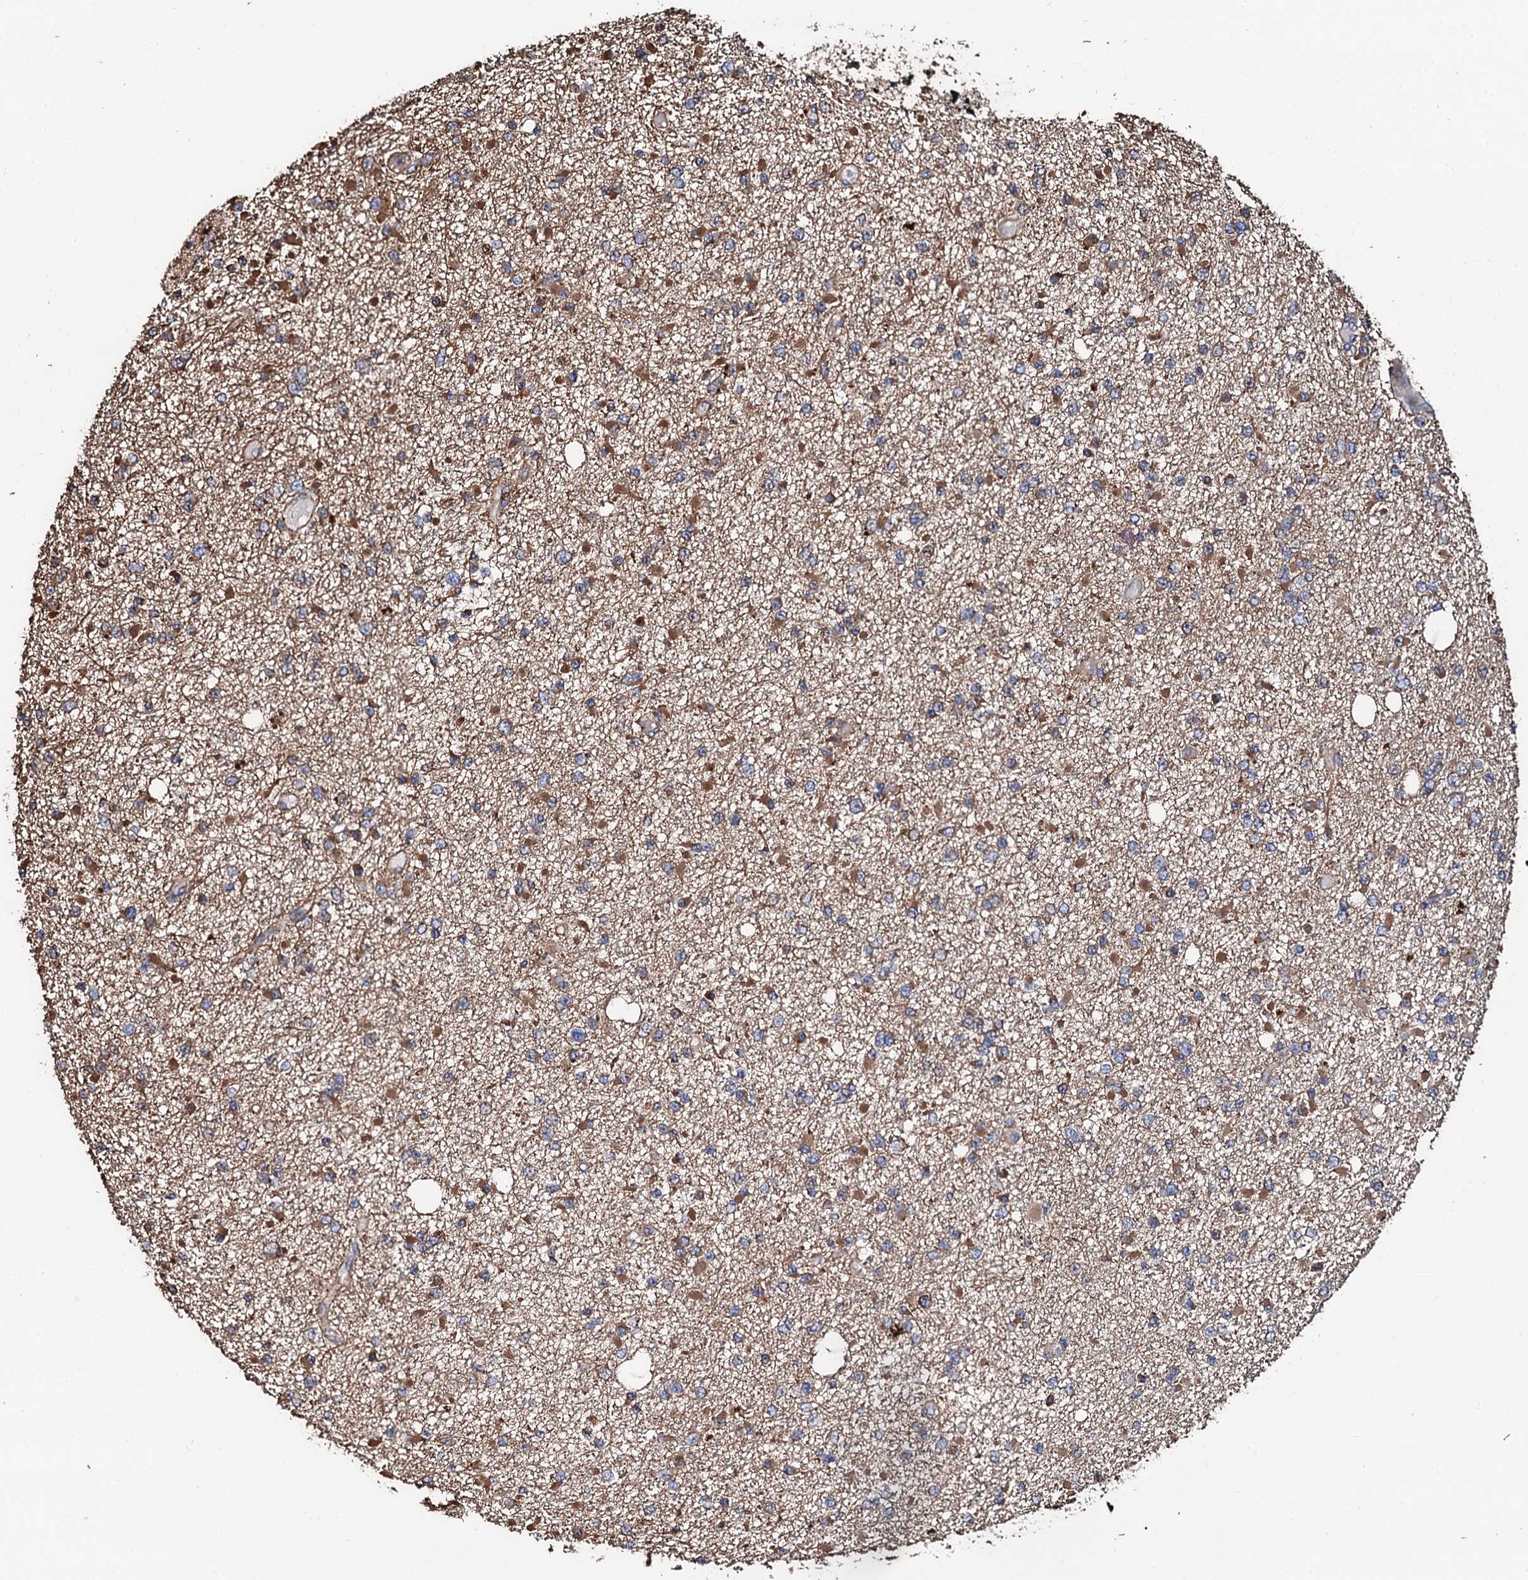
{"staining": {"intensity": "moderate", "quantity": "25%-75%", "location": "cytoplasmic/membranous"}, "tissue": "glioma", "cell_type": "Tumor cells", "image_type": "cancer", "snomed": [{"axis": "morphology", "description": "Glioma, malignant, Low grade"}, {"axis": "topography", "description": "Brain"}], "caption": "Human glioma stained with a protein marker demonstrates moderate staining in tumor cells.", "gene": "CKAP5", "patient": {"sex": "female", "age": 22}}